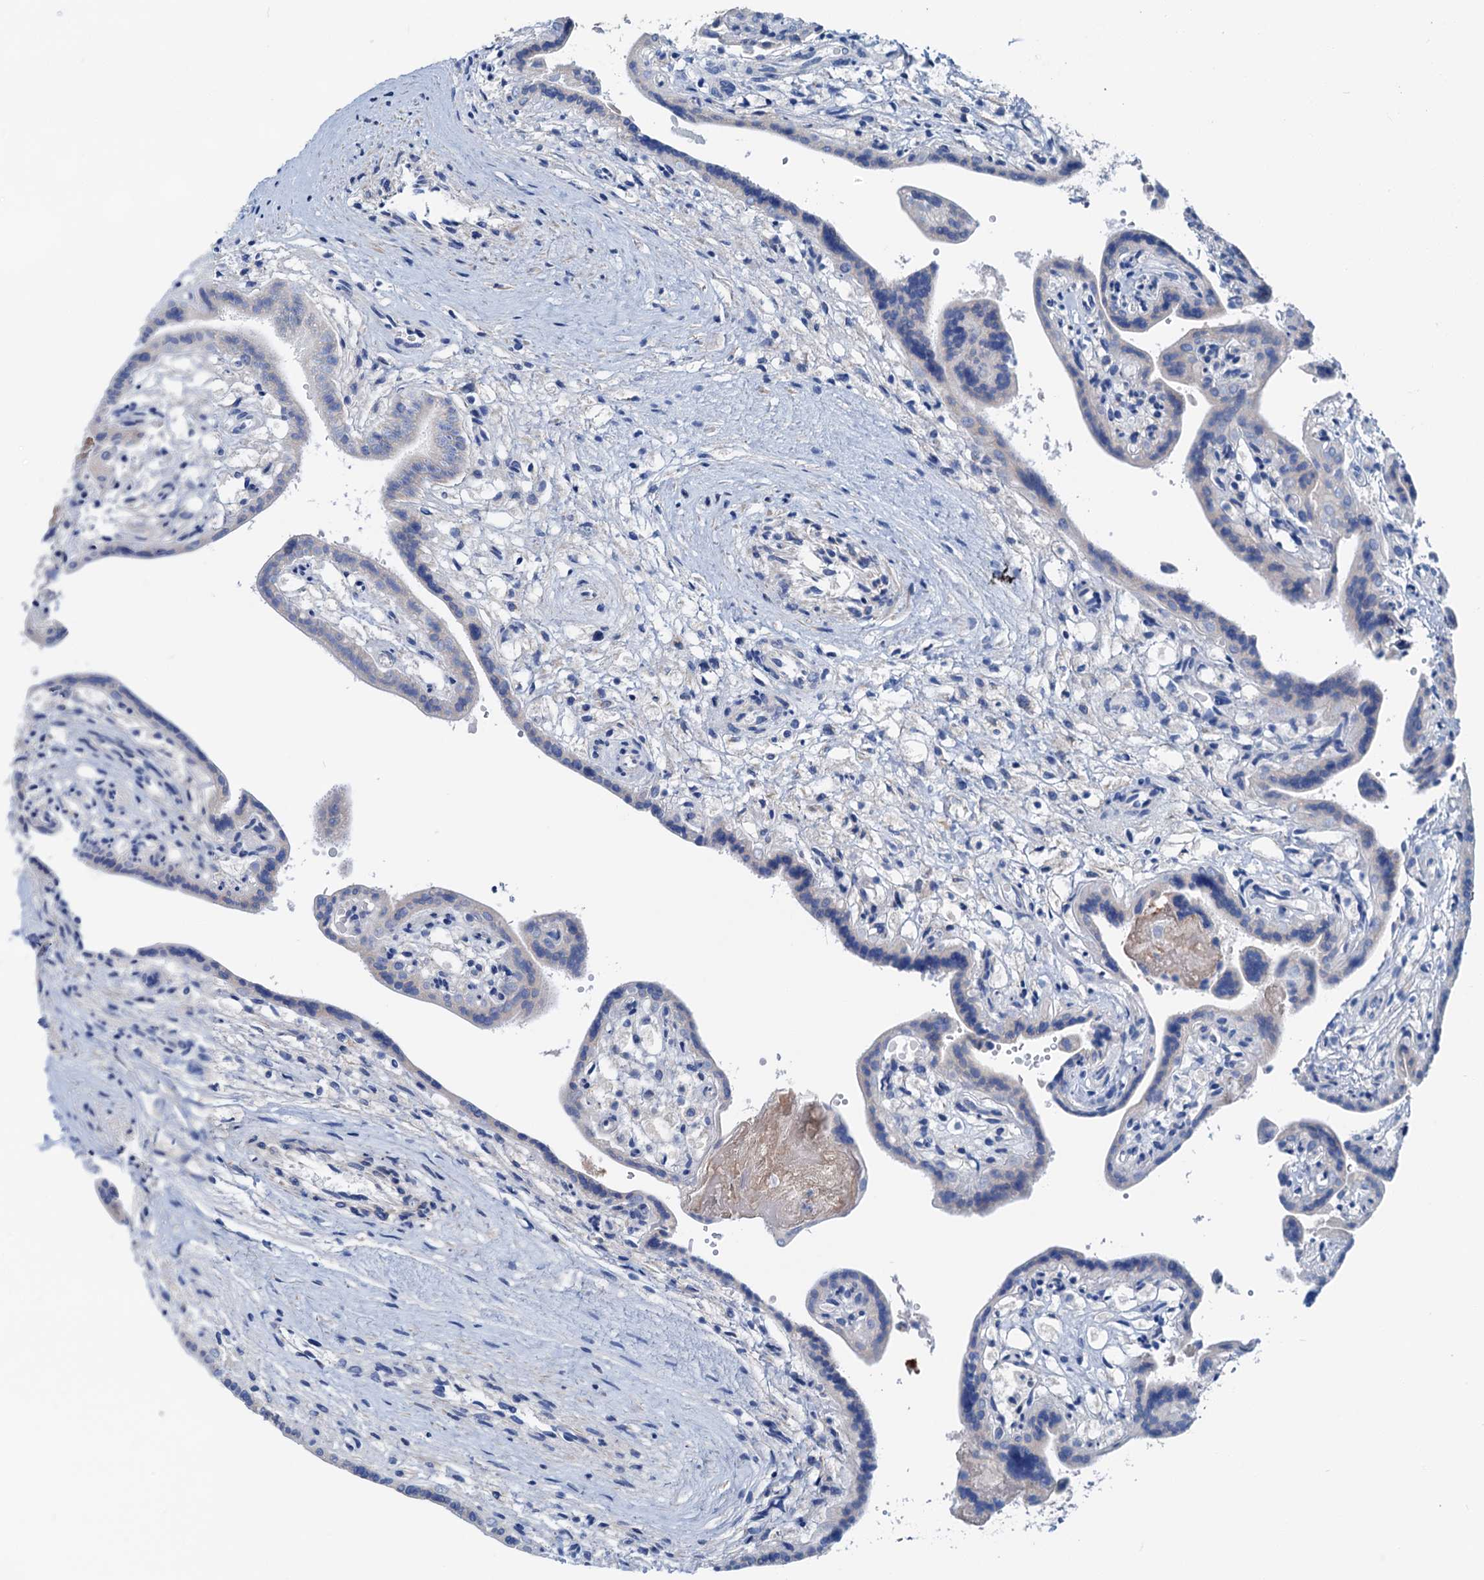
{"staining": {"intensity": "weak", "quantity": "25%-75%", "location": "cytoplasmic/membranous"}, "tissue": "placenta", "cell_type": "Trophoblastic cells", "image_type": "normal", "snomed": [{"axis": "morphology", "description": "Normal tissue, NOS"}, {"axis": "topography", "description": "Placenta"}], "caption": "Placenta stained with a brown dye demonstrates weak cytoplasmic/membranous positive positivity in approximately 25%-75% of trophoblastic cells.", "gene": "KNDC1", "patient": {"sex": "female", "age": 37}}